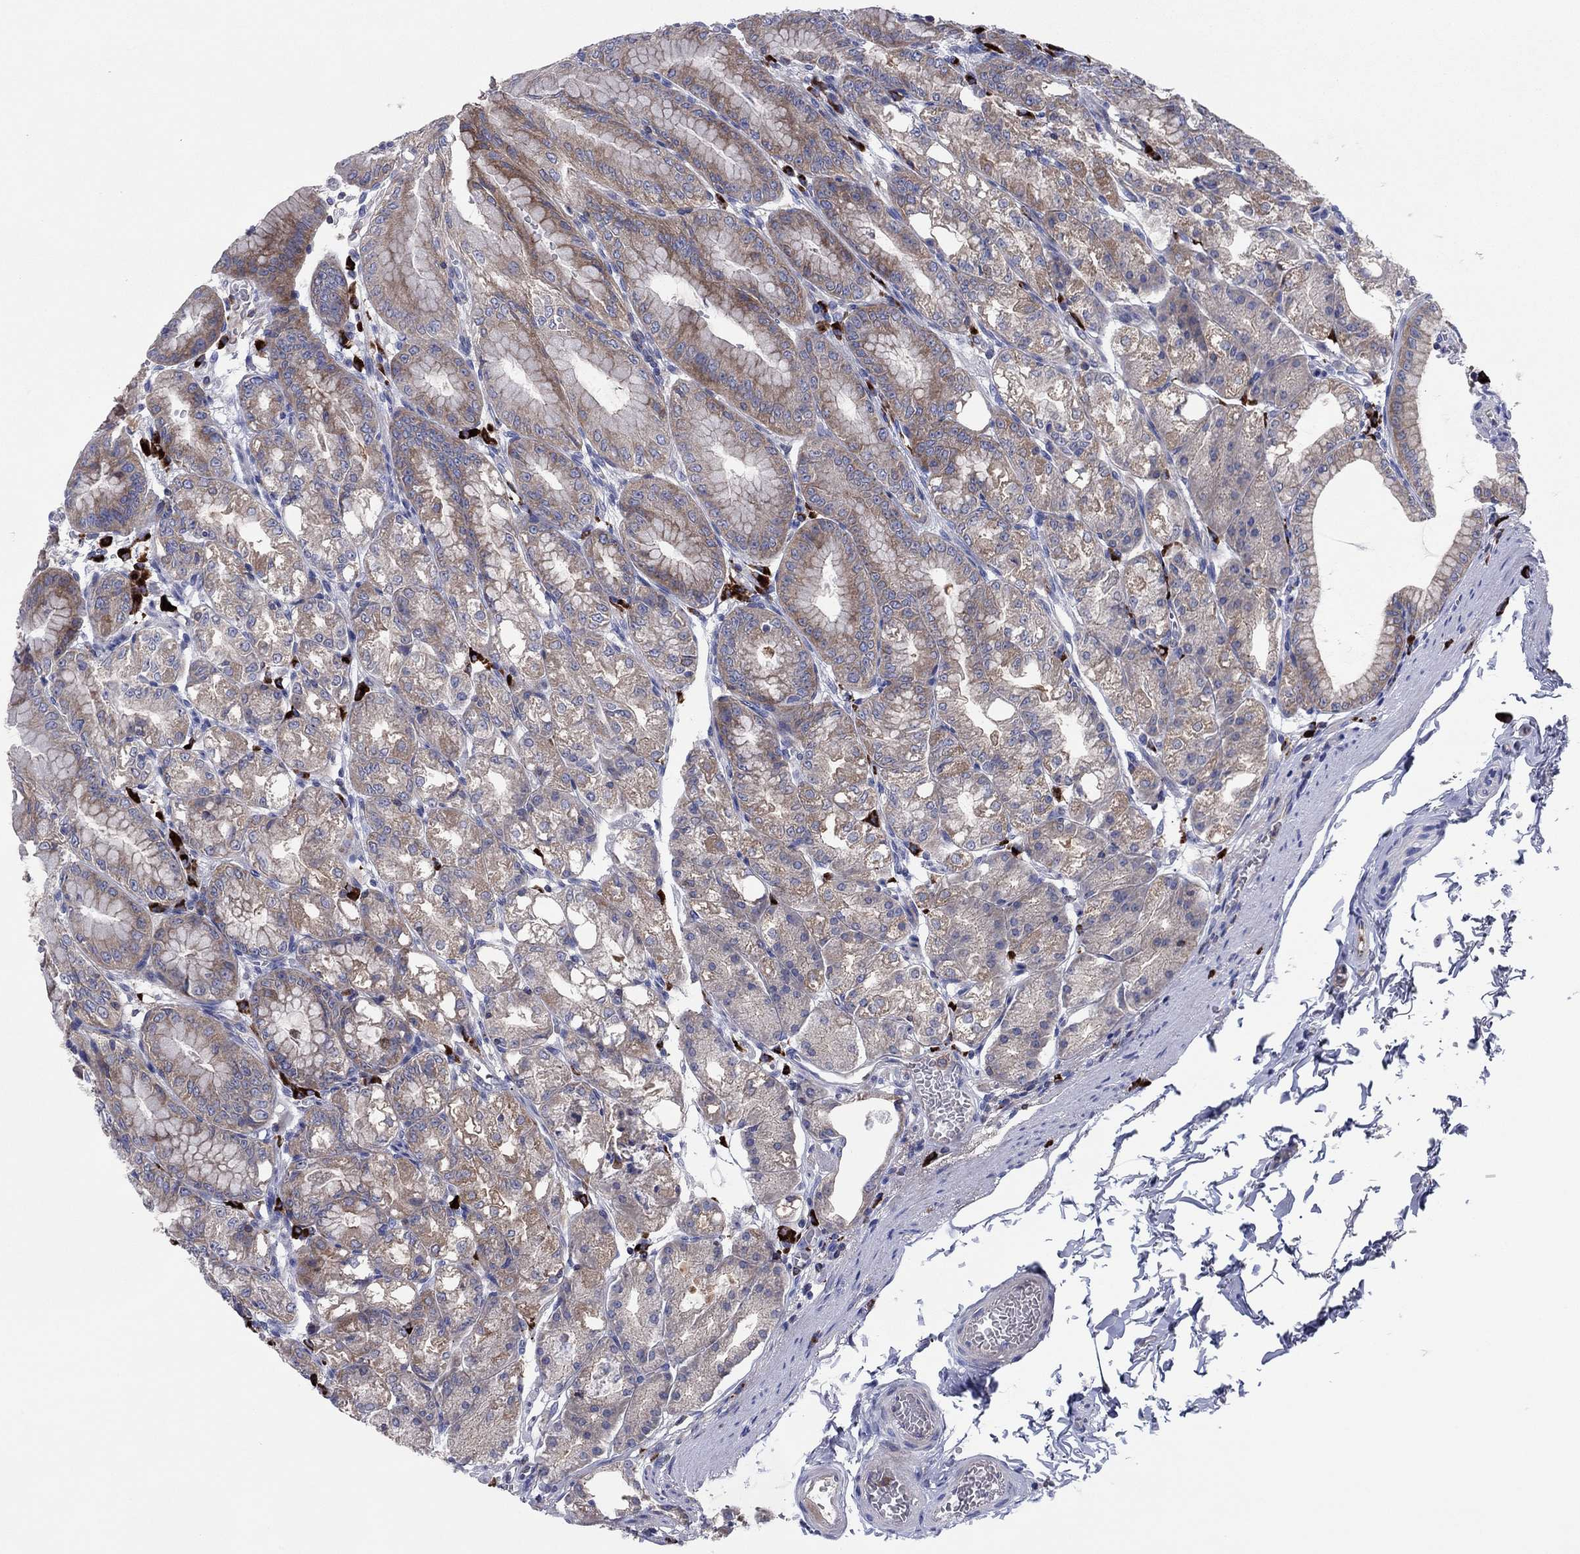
{"staining": {"intensity": "weak", "quantity": "25%-75%", "location": "cytoplasmic/membranous"}, "tissue": "stomach", "cell_type": "Glandular cells", "image_type": "normal", "snomed": [{"axis": "morphology", "description": "Normal tissue, NOS"}, {"axis": "topography", "description": "Stomach"}], "caption": "A high-resolution histopathology image shows immunohistochemistry (IHC) staining of normal stomach, which exhibits weak cytoplasmic/membranous expression in approximately 25%-75% of glandular cells.", "gene": "PVR", "patient": {"sex": "male", "age": 71}}